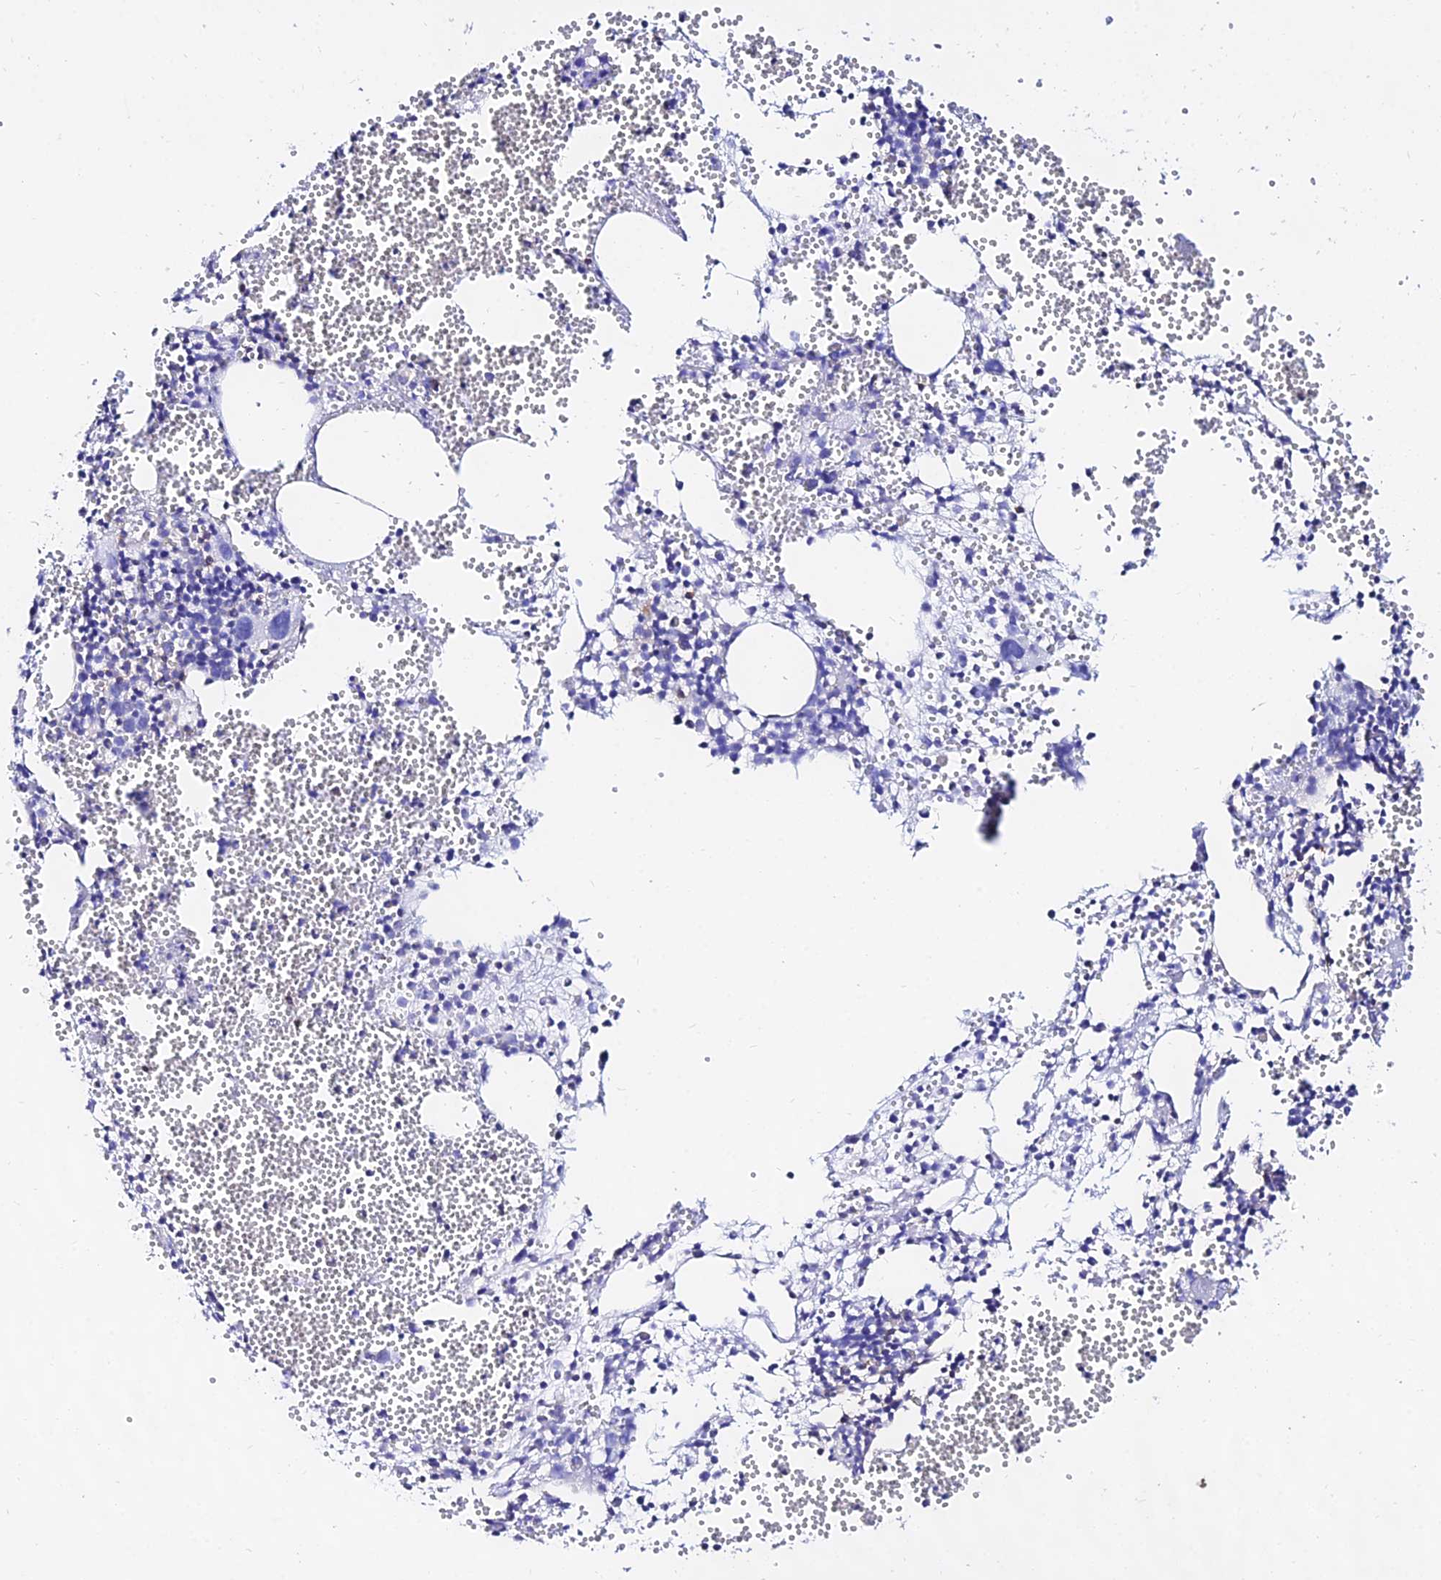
{"staining": {"intensity": "negative", "quantity": "none", "location": "none"}, "tissue": "bone marrow", "cell_type": "Hematopoietic cells", "image_type": "normal", "snomed": [{"axis": "morphology", "description": "Normal tissue, NOS"}, {"axis": "topography", "description": "Bone marrow"}], "caption": "Hematopoietic cells show no significant protein positivity in normal bone marrow. (DAB (3,3'-diaminobenzidine) immunohistochemistry (IHC) with hematoxylin counter stain).", "gene": "S100A16", "patient": {"sex": "female", "age": 77}}